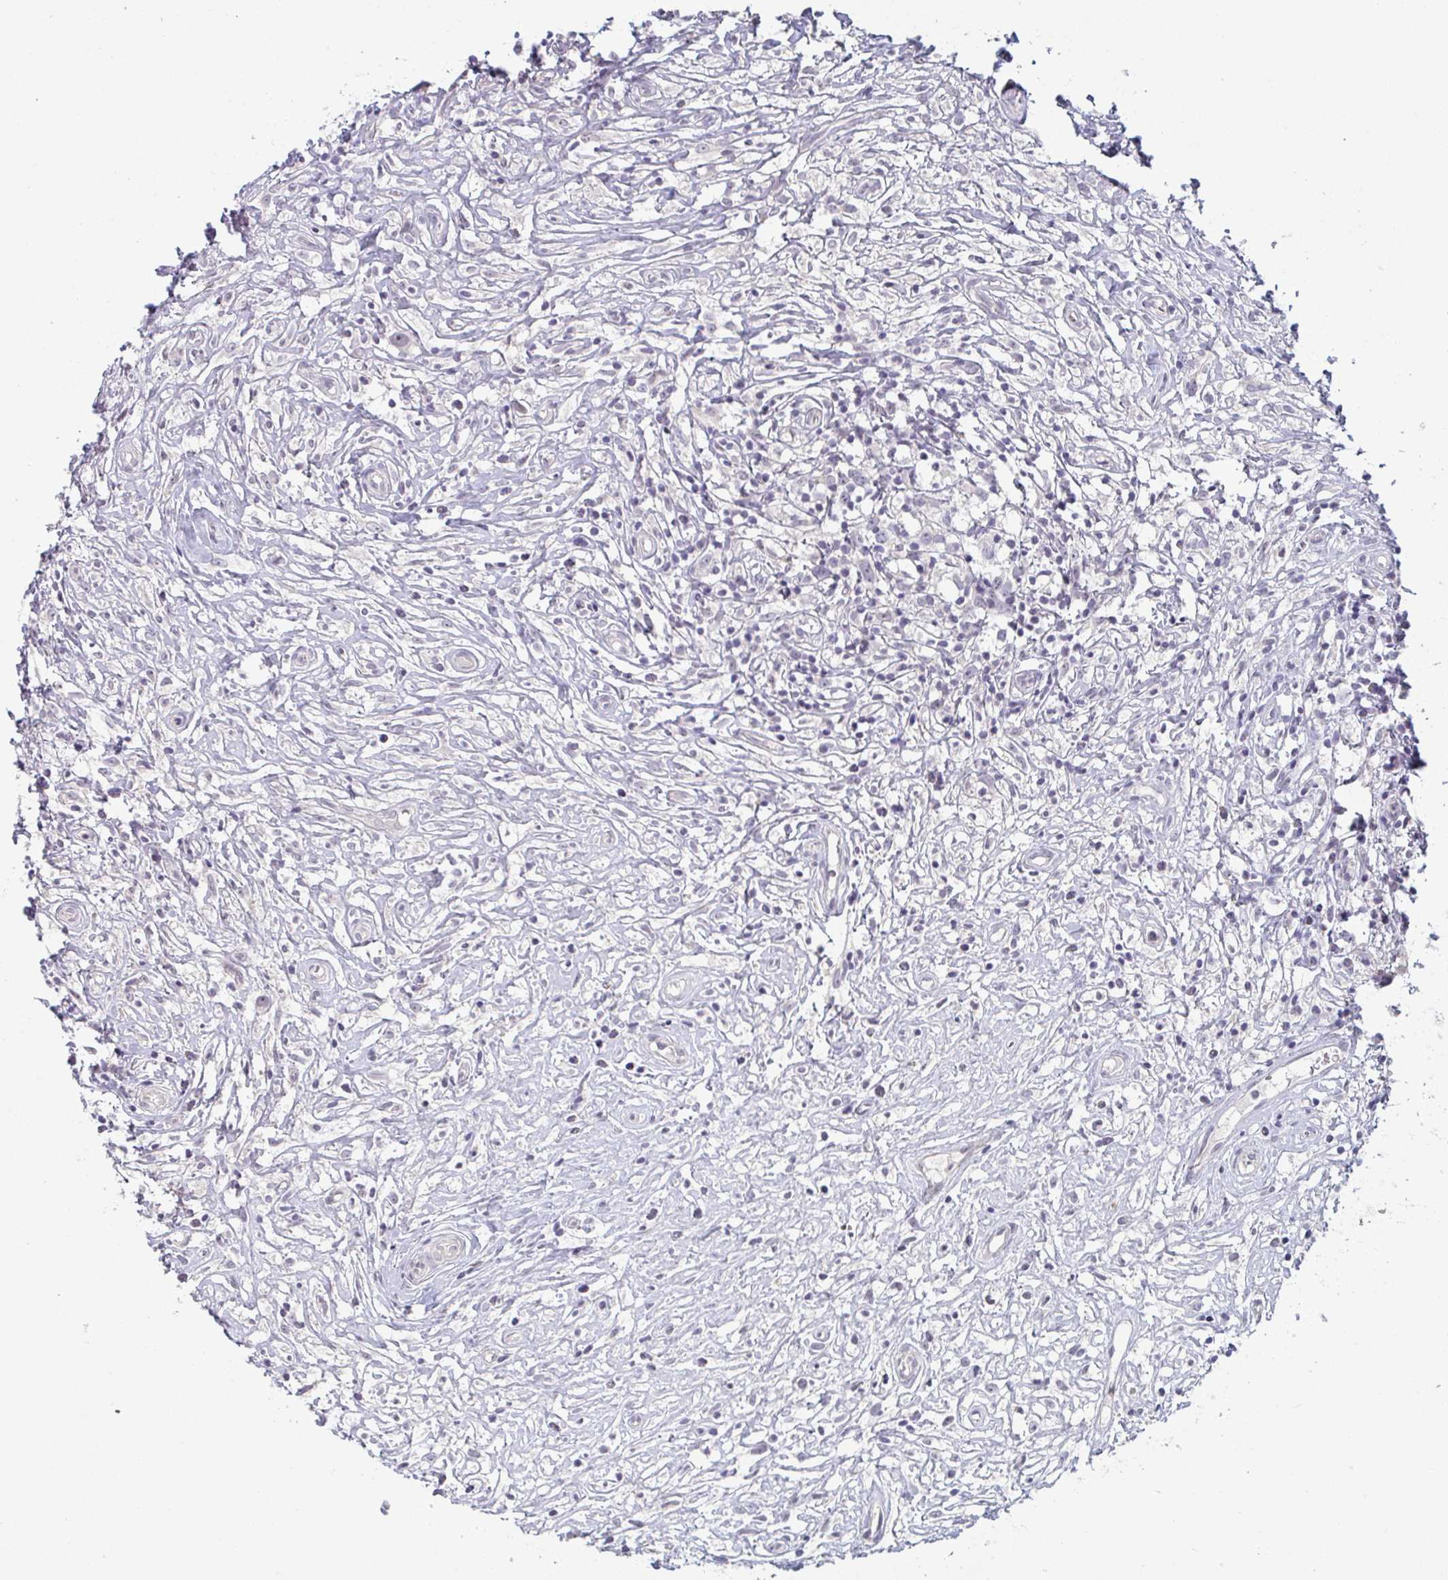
{"staining": {"intensity": "negative", "quantity": "none", "location": "none"}, "tissue": "lymphoma", "cell_type": "Tumor cells", "image_type": "cancer", "snomed": [{"axis": "morphology", "description": "Hodgkin's disease, NOS"}, {"axis": "topography", "description": "No Tissue"}], "caption": "DAB immunohistochemical staining of Hodgkin's disease shows no significant expression in tumor cells.", "gene": "ZNF214", "patient": {"sex": "female", "age": 21}}